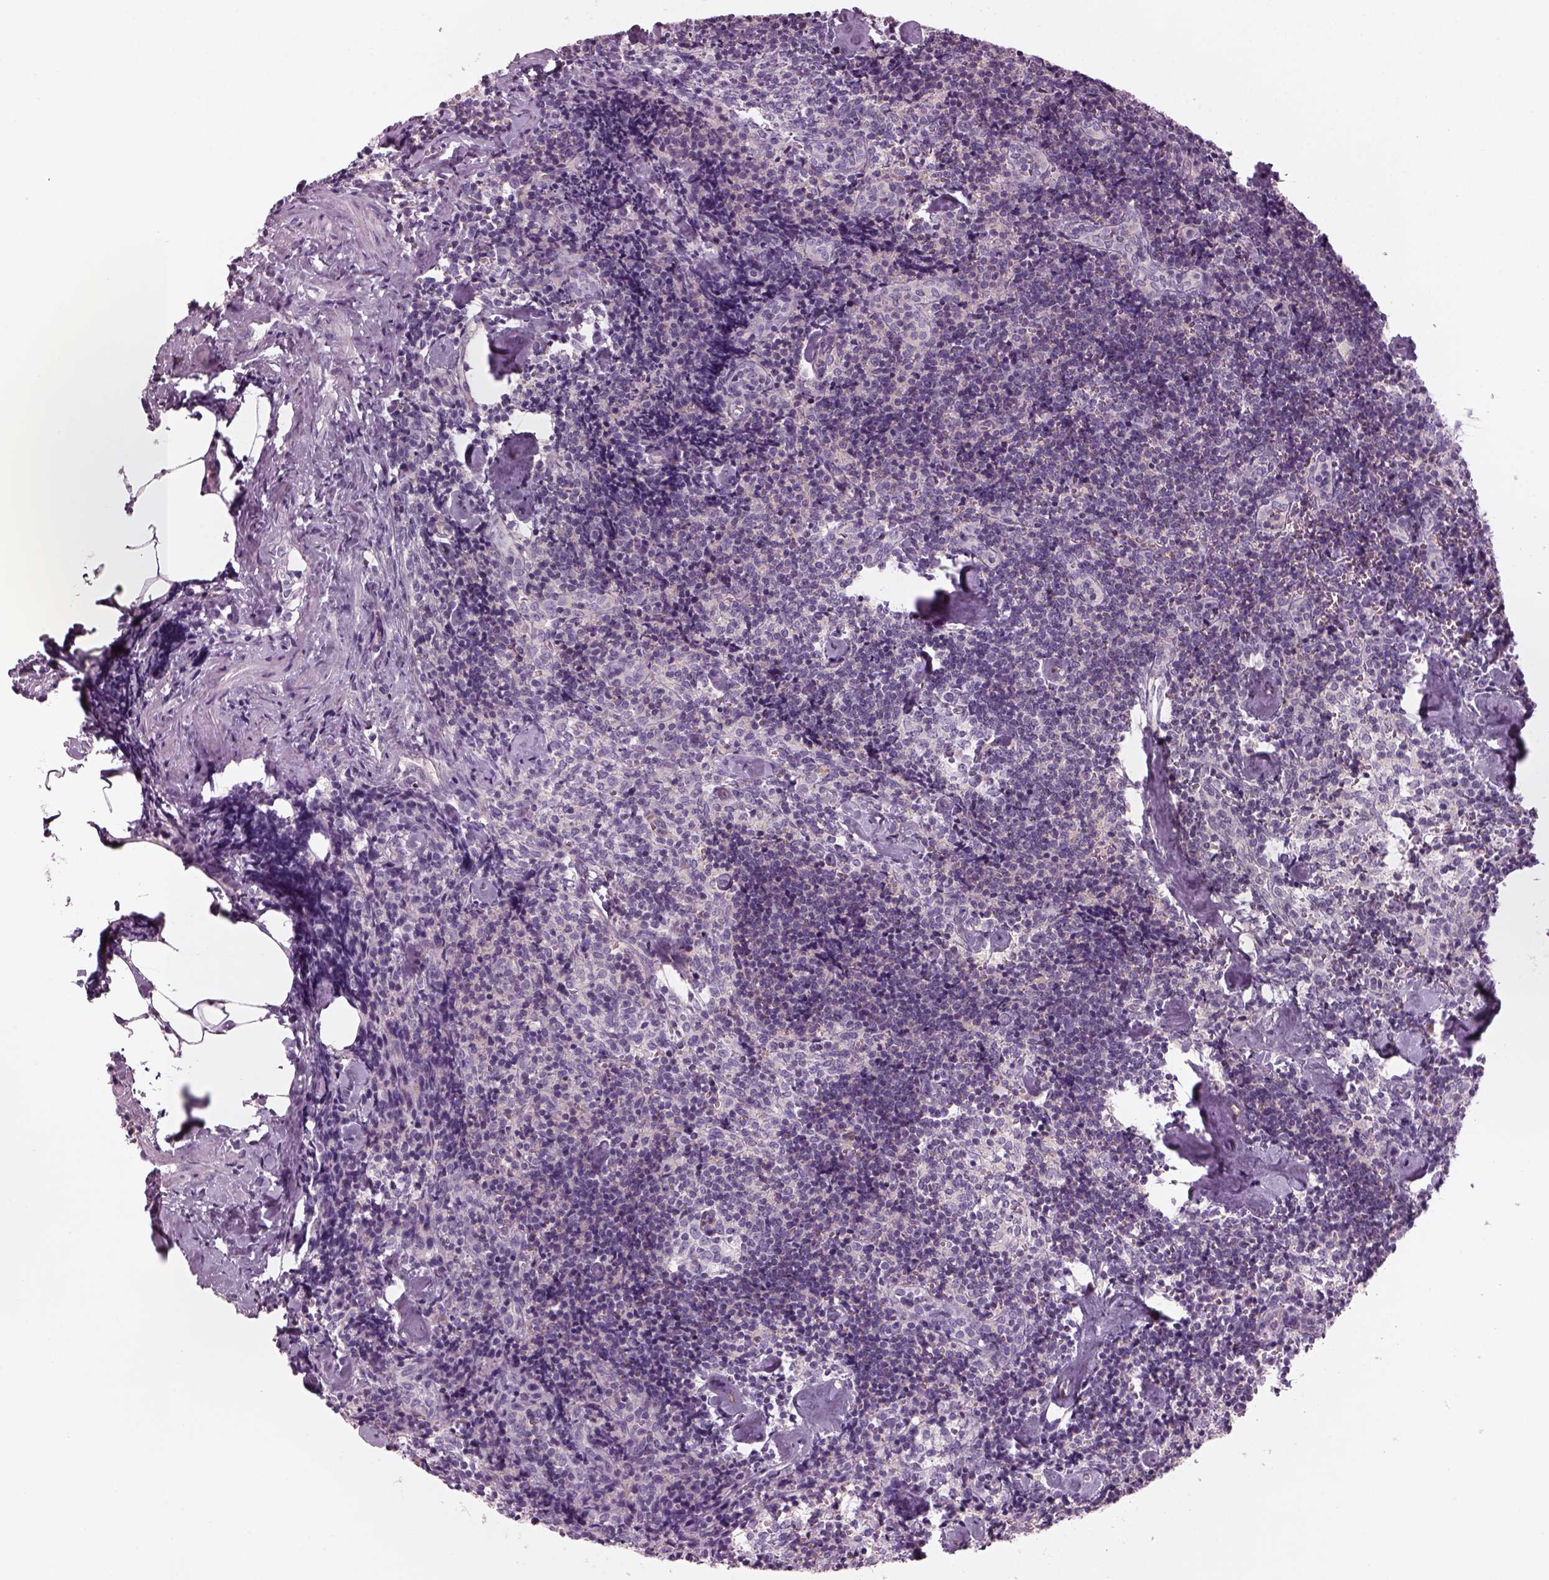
{"staining": {"intensity": "weak", "quantity": "<25%", "location": "cytoplasmic/membranous"}, "tissue": "lymph node", "cell_type": "Non-germinal center cells", "image_type": "normal", "snomed": [{"axis": "morphology", "description": "Normal tissue, NOS"}, {"axis": "topography", "description": "Lymph node"}], "caption": "IHC histopathology image of benign lymph node: human lymph node stained with DAB reveals no significant protein positivity in non-germinal center cells.", "gene": "SLC1A7", "patient": {"sex": "female", "age": 50}}